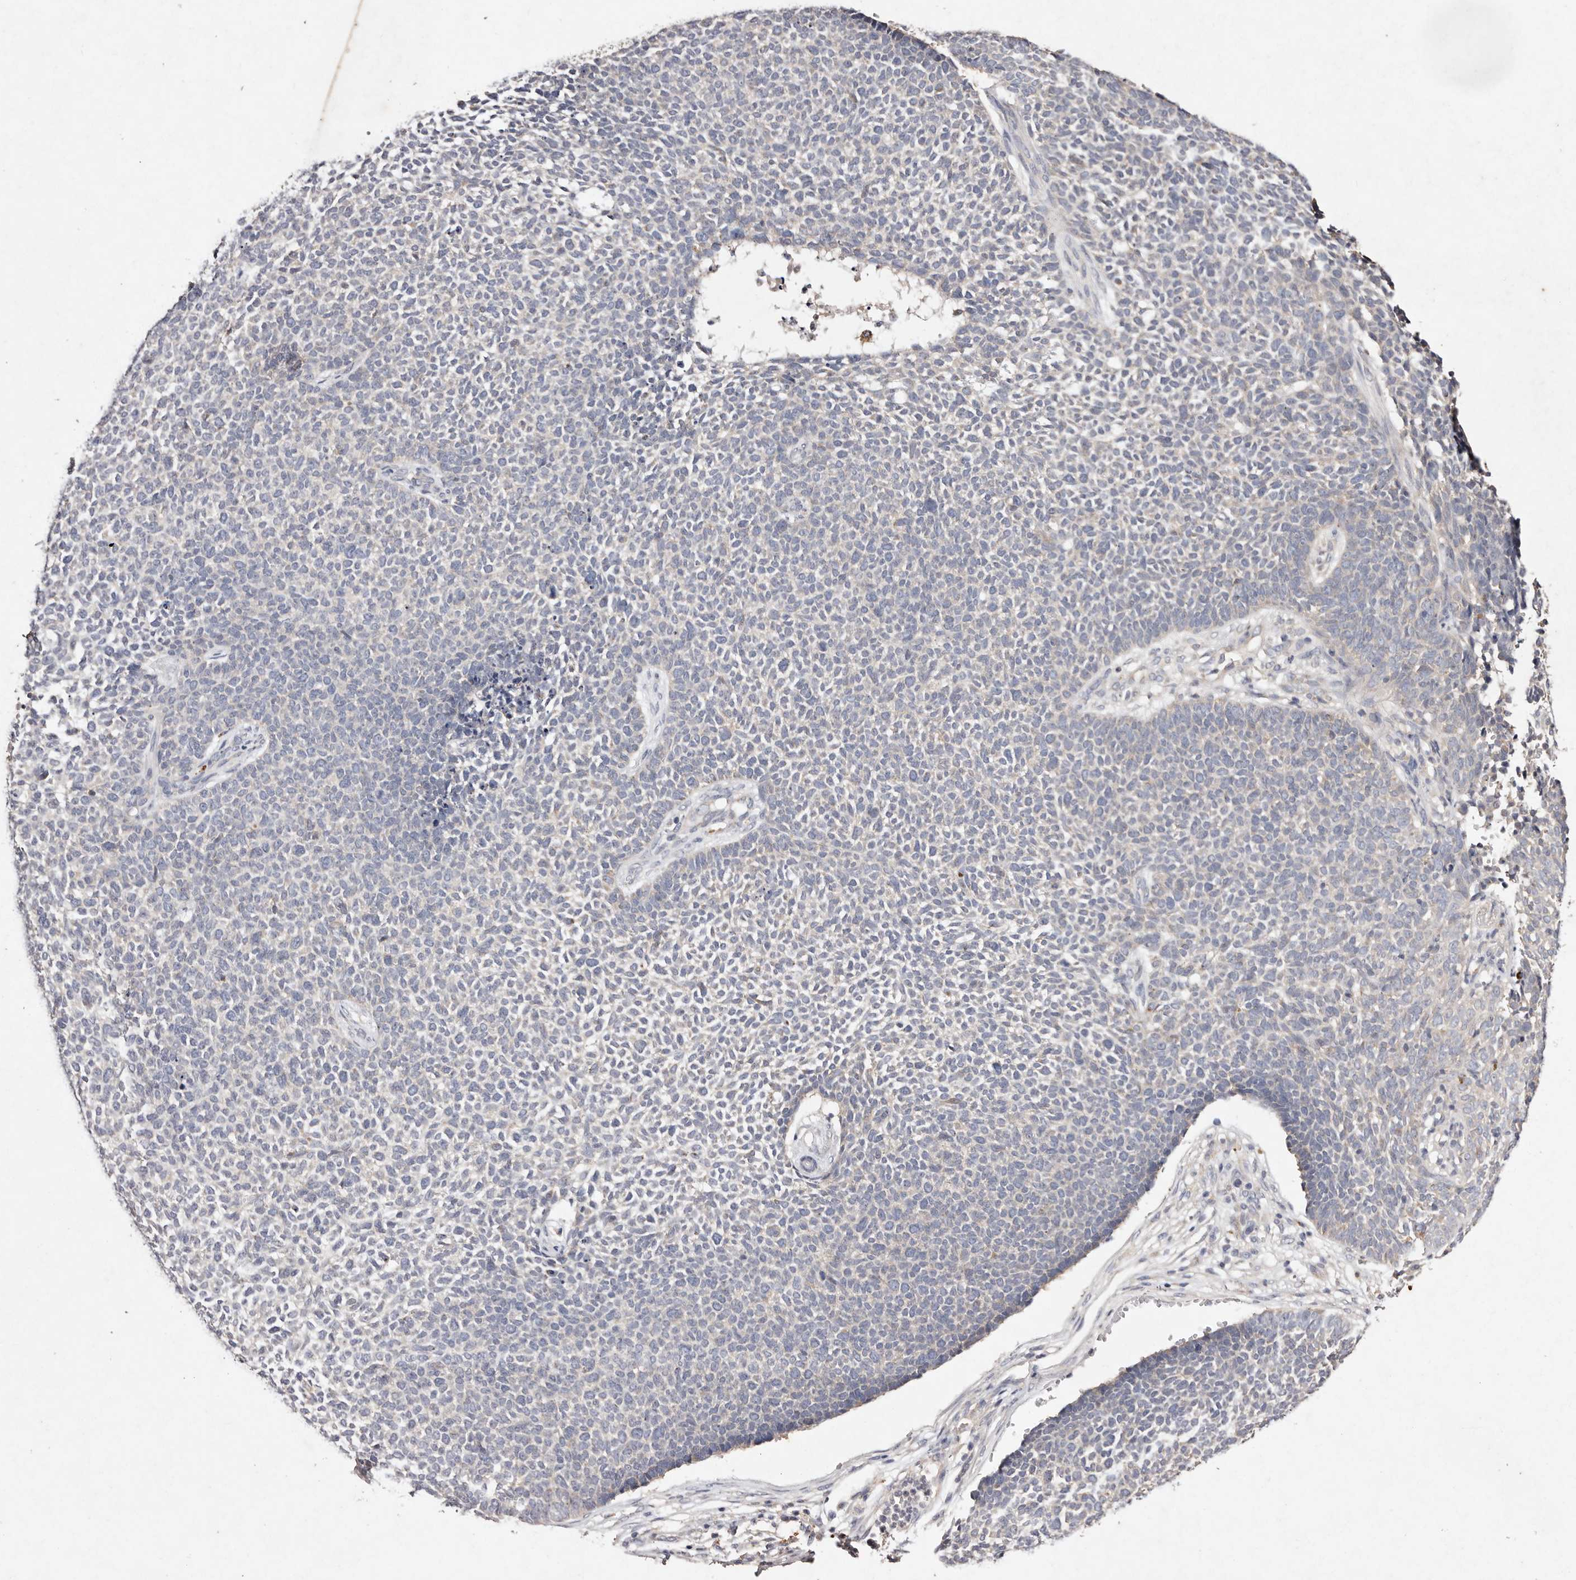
{"staining": {"intensity": "negative", "quantity": "none", "location": "none"}, "tissue": "skin cancer", "cell_type": "Tumor cells", "image_type": "cancer", "snomed": [{"axis": "morphology", "description": "Basal cell carcinoma"}, {"axis": "topography", "description": "Skin"}], "caption": "Tumor cells are negative for protein expression in human skin cancer (basal cell carcinoma). (Brightfield microscopy of DAB immunohistochemistry (IHC) at high magnification).", "gene": "TSC2", "patient": {"sex": "female", "age": 84}}